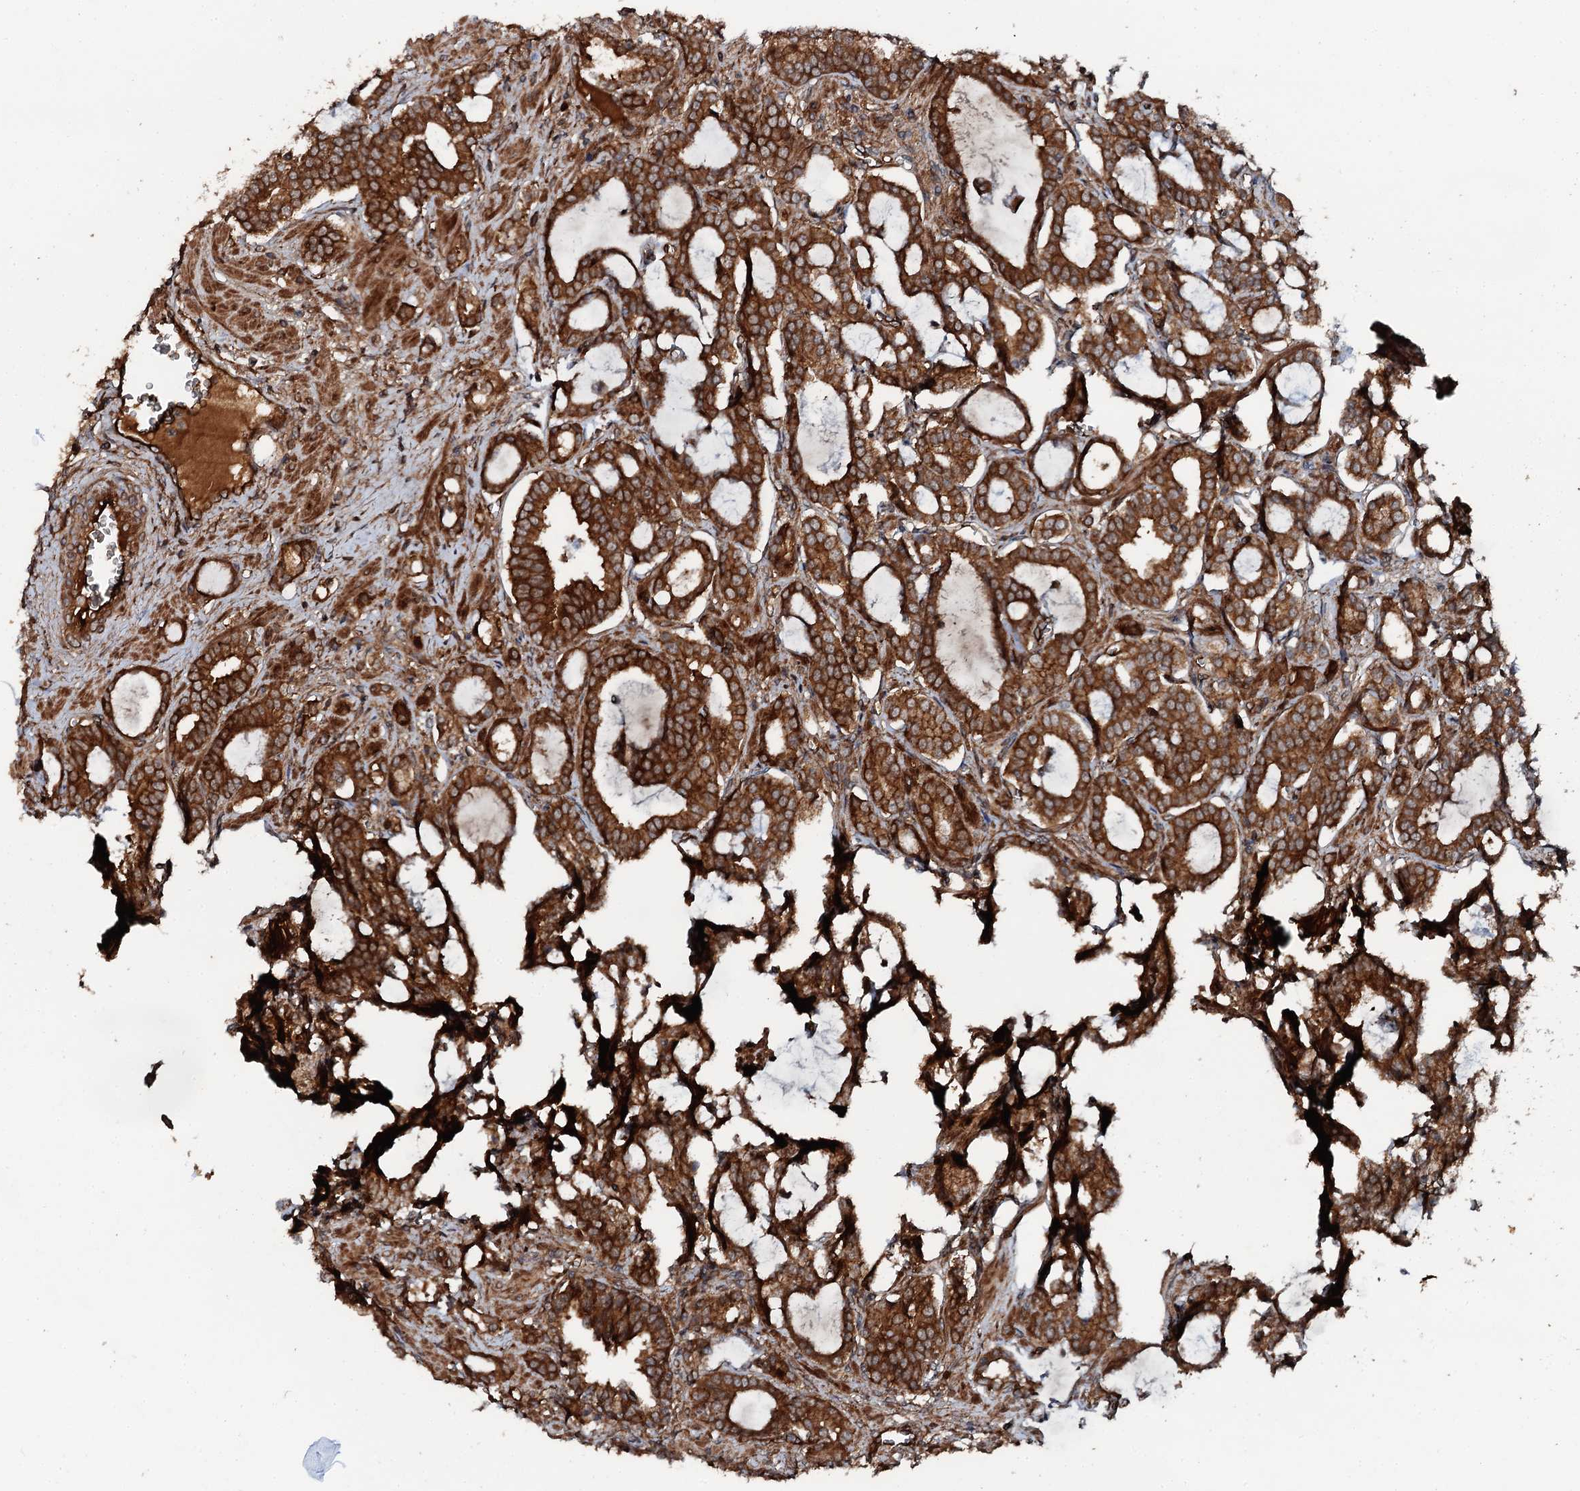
{"staining": {"intensity": "strong", "quantity": ">75%", "location": "cytoplasmic/membranous"}, "tissue": "prostate cancer", "cell_type": "Tumor cells", "image_type": "cancer", "snomed": [{"axis": "morphology", "description": "Adenocarcinoma, High grade"}, {"axis": "topography", "description": "Prostate and seminal vesicle, NOS"}], "caption": "Brown immunohistochemical staining in high-grade adenocarcinoma (prostate) displays strong cytoplasmic/membranous staining in approximately >75% of tumor cells.", "gene": "FLYWCH1", "patient": {"sex": "male", "age": 67}}